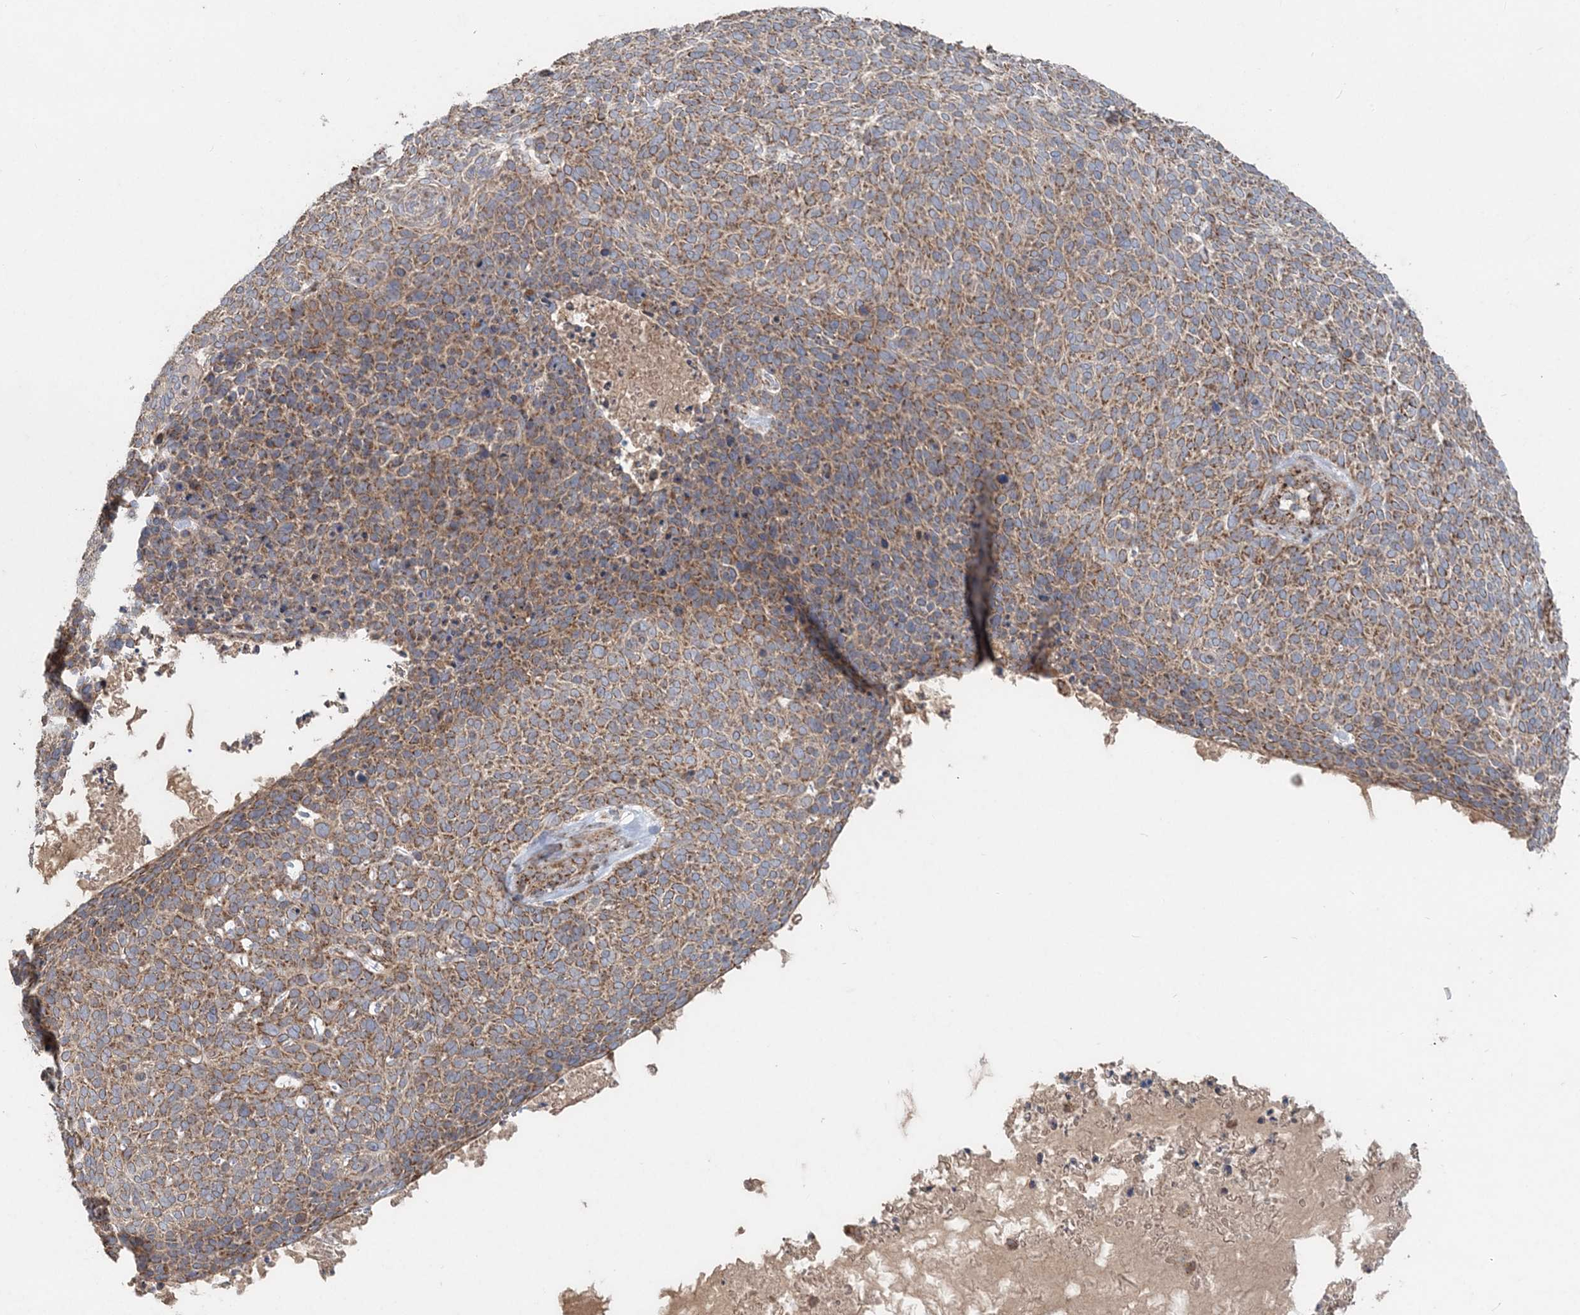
{"staining": {"intensity": "moderate", "quantity": ">75%", "location": "cytoplasmic/membranous"}, "tissue": "skin cancer", "cell_type": "Tumor cells", "image_type": "cancer", "snomed": [{"axis": "morphology", "description": "Squamous cell carcinoma, NOS"}, {"axis": "topography", "description": "Skin"}], "caption": "Moderate cytoplasmic/membranous expression for a protein is identified in about >75% of tumor cells of squamous cell carcinoma (skin) using immunohistochemistry (IHC).", "gene": "LRPPRC", "patient": {"sex": "female", "age": 90}}